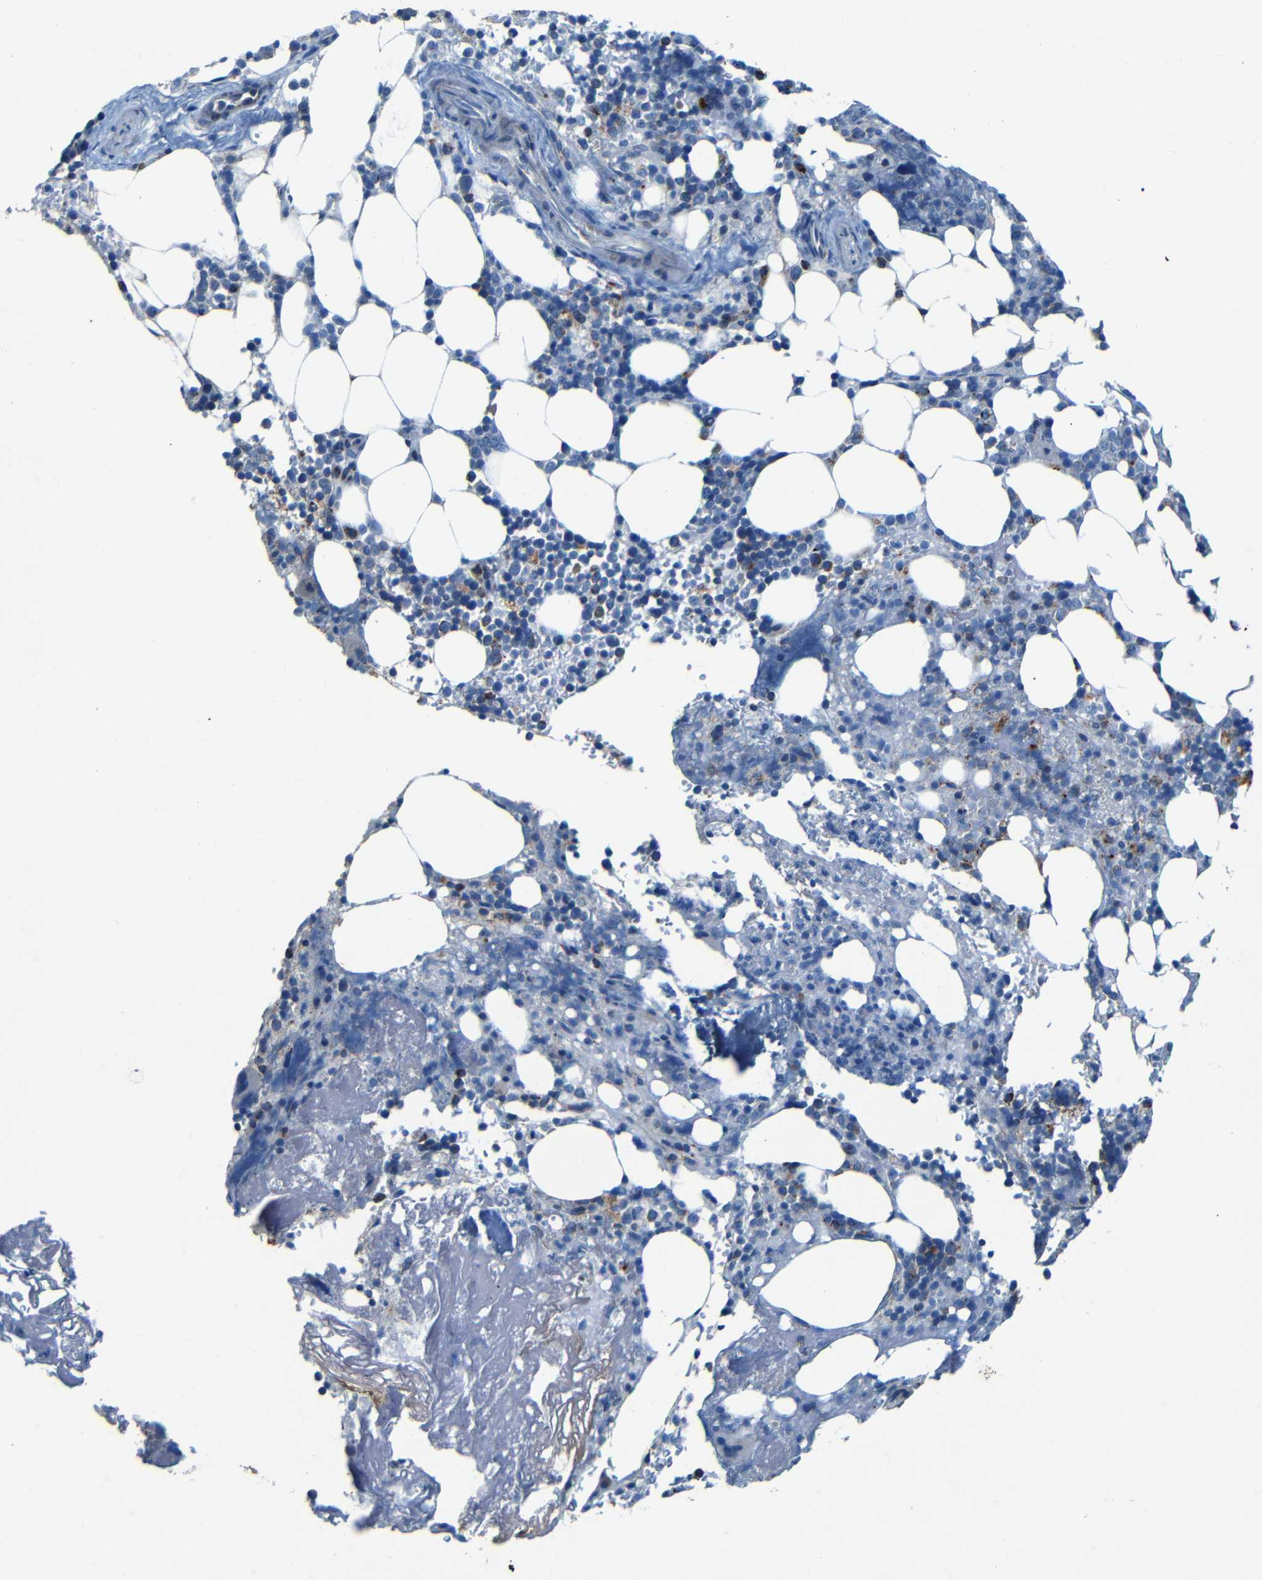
{"staining": {"intensity": "moderate", "quantity": "<25%", "location": "cytoplasmic/membranous"}, "tissue": "bone marrow", "cell_type": "Hematopoietic cells", "image_type": "normal", "snomed": [{"axis": "morphology", "description": "Normal tissue, NOS"}, {"axis": "topography", "description": "Bone marrow"}], "caption": "Immunohistochemistry (IHC) staining of unremarkable bone marrow, which demonstrates low levels of moderate cytoplasmic/membranous staining in about <25% of hematopoietic cells indicating moderate cytoplasmic/membranous protein staining. The staining was performed using DAB (brown) for protein detection and nuclei were counterstained in hematoxylin (blue).", "gene": "WSCD2", "patient": {"sex": "female", "age": 73}}